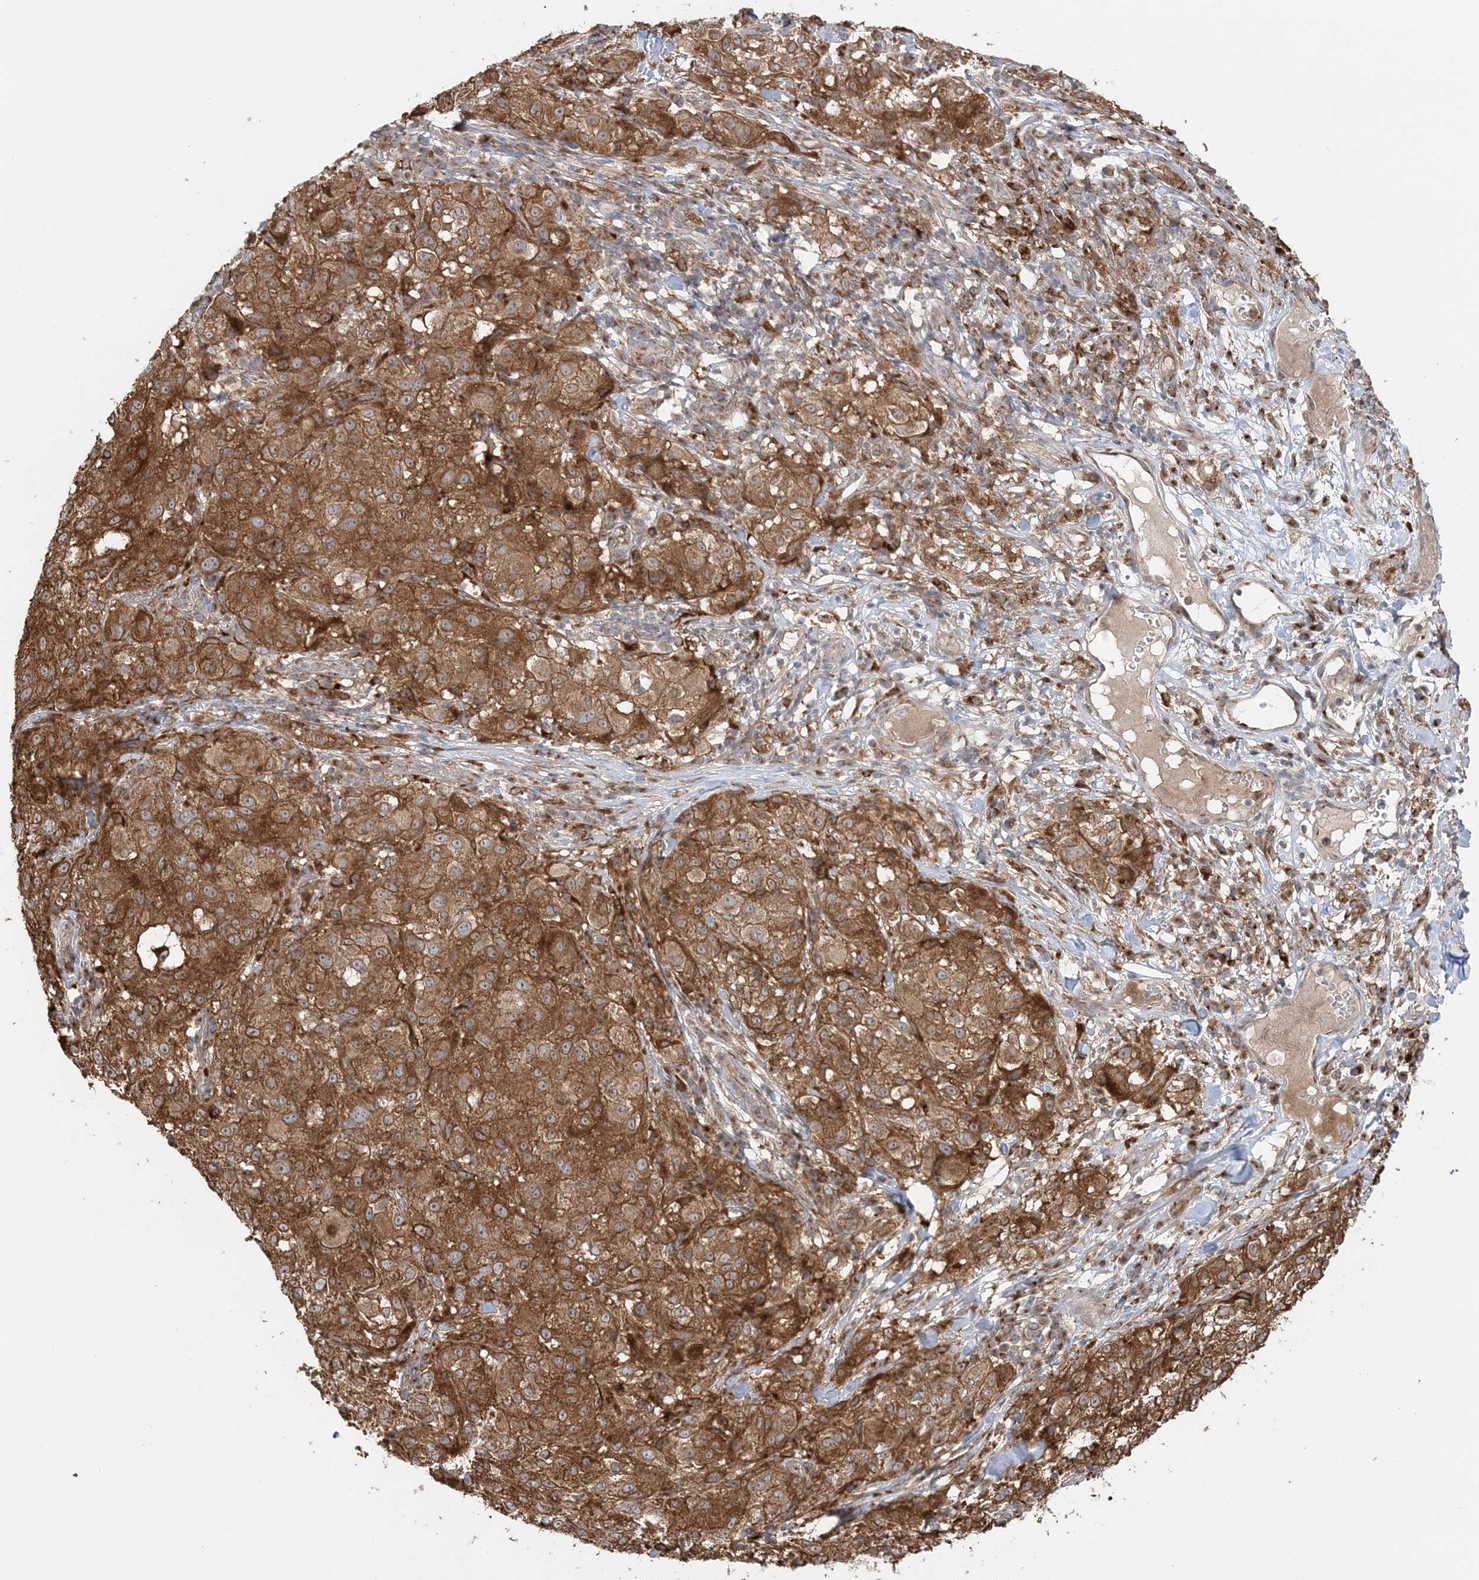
{"staining": {"intensity": "strong", "quantity": ">75%", "location": "cytoplasmic/membranous"}, "tissue": "melanoma", "cell_type": "Tumor cells", "image_type": "cancer", "snomed": [{"axis": "morphology", "description": "Necrosis, NOS"}, {"axis": "morphology", "description": "Malignant melanoma, NOS"}, {"axis": "topography", "description": "Skin"}], "caption": "About >75% of tumor cells in melanoma show strong cytoplasmic/membranous protein staining as visualized by brown immunohistochemical staining.", "gene": "ABCC3", "patient": {"sex": "female", "age": 87}}